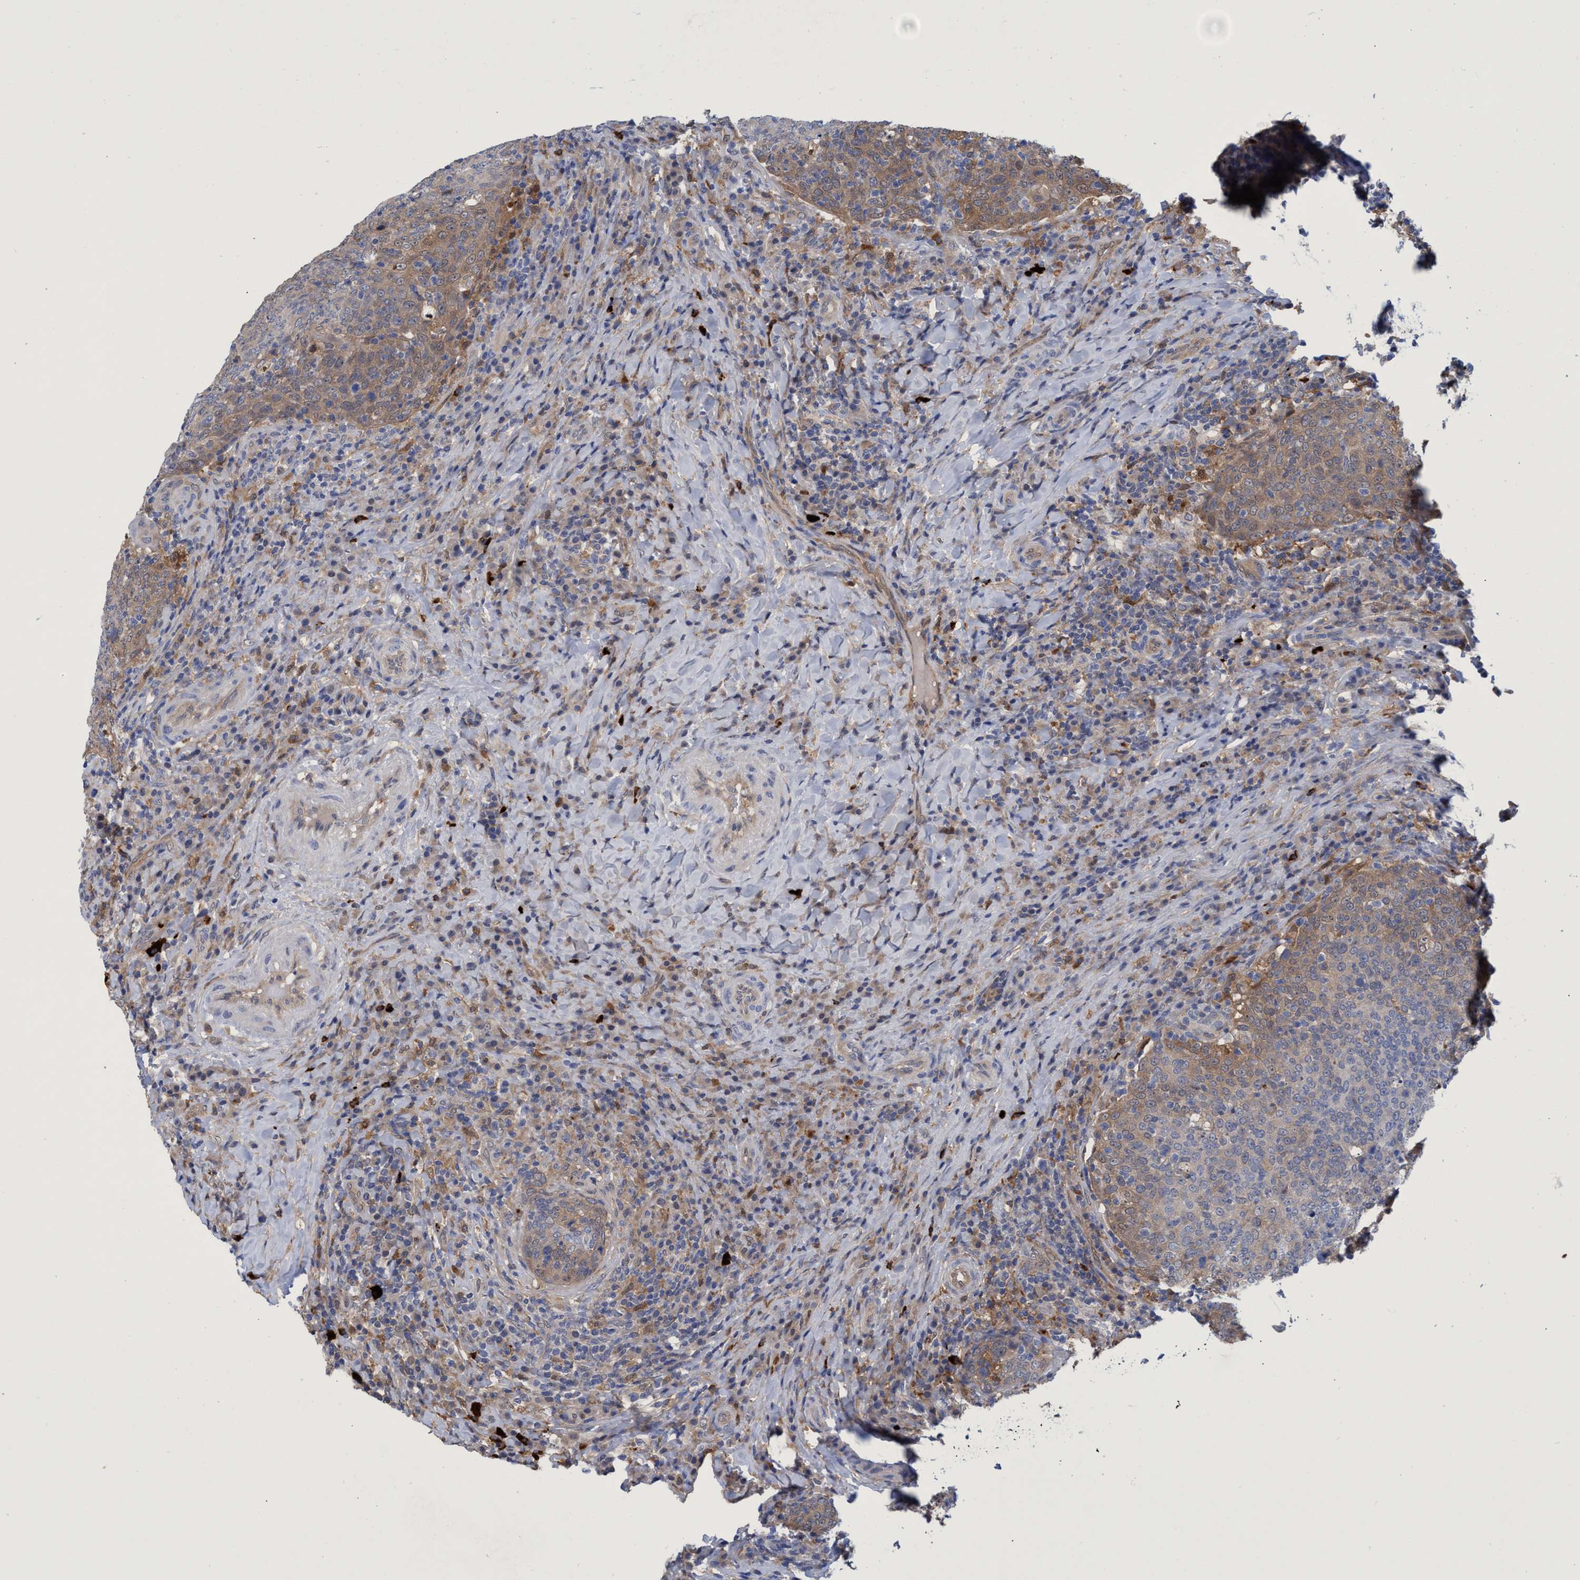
{"staining": {"intensity": "moderate", "quantity": "25%-75%", "location": "cytoplasmic/membranous"}, "tissue": "head and neck cancer", "cell_type": "Tumor cells", "image_type": "cancer", "snomed": [{"axis": "morphology", "description": "Squamous cell carcinoma, NOS"}, {"axis": "morphology", "description": "Squamous cell carcinoma, metastatic, NOS"}, {"axis": "topography", "description": "Lymph node"}, {"axis": "topography", "description": "Head-Neck"}], "caption": "DAB (3,3'-diaminobenzidine) immunohistochemical staining of head and neck cancer (metastatic squamous cell carcinoma) reveals moderate cytoplasmic/membranous protein positivity in about 25%-75% of tumor cells.", "gene": "PNPO", "patient": {"sex": "male", "age": 62}}